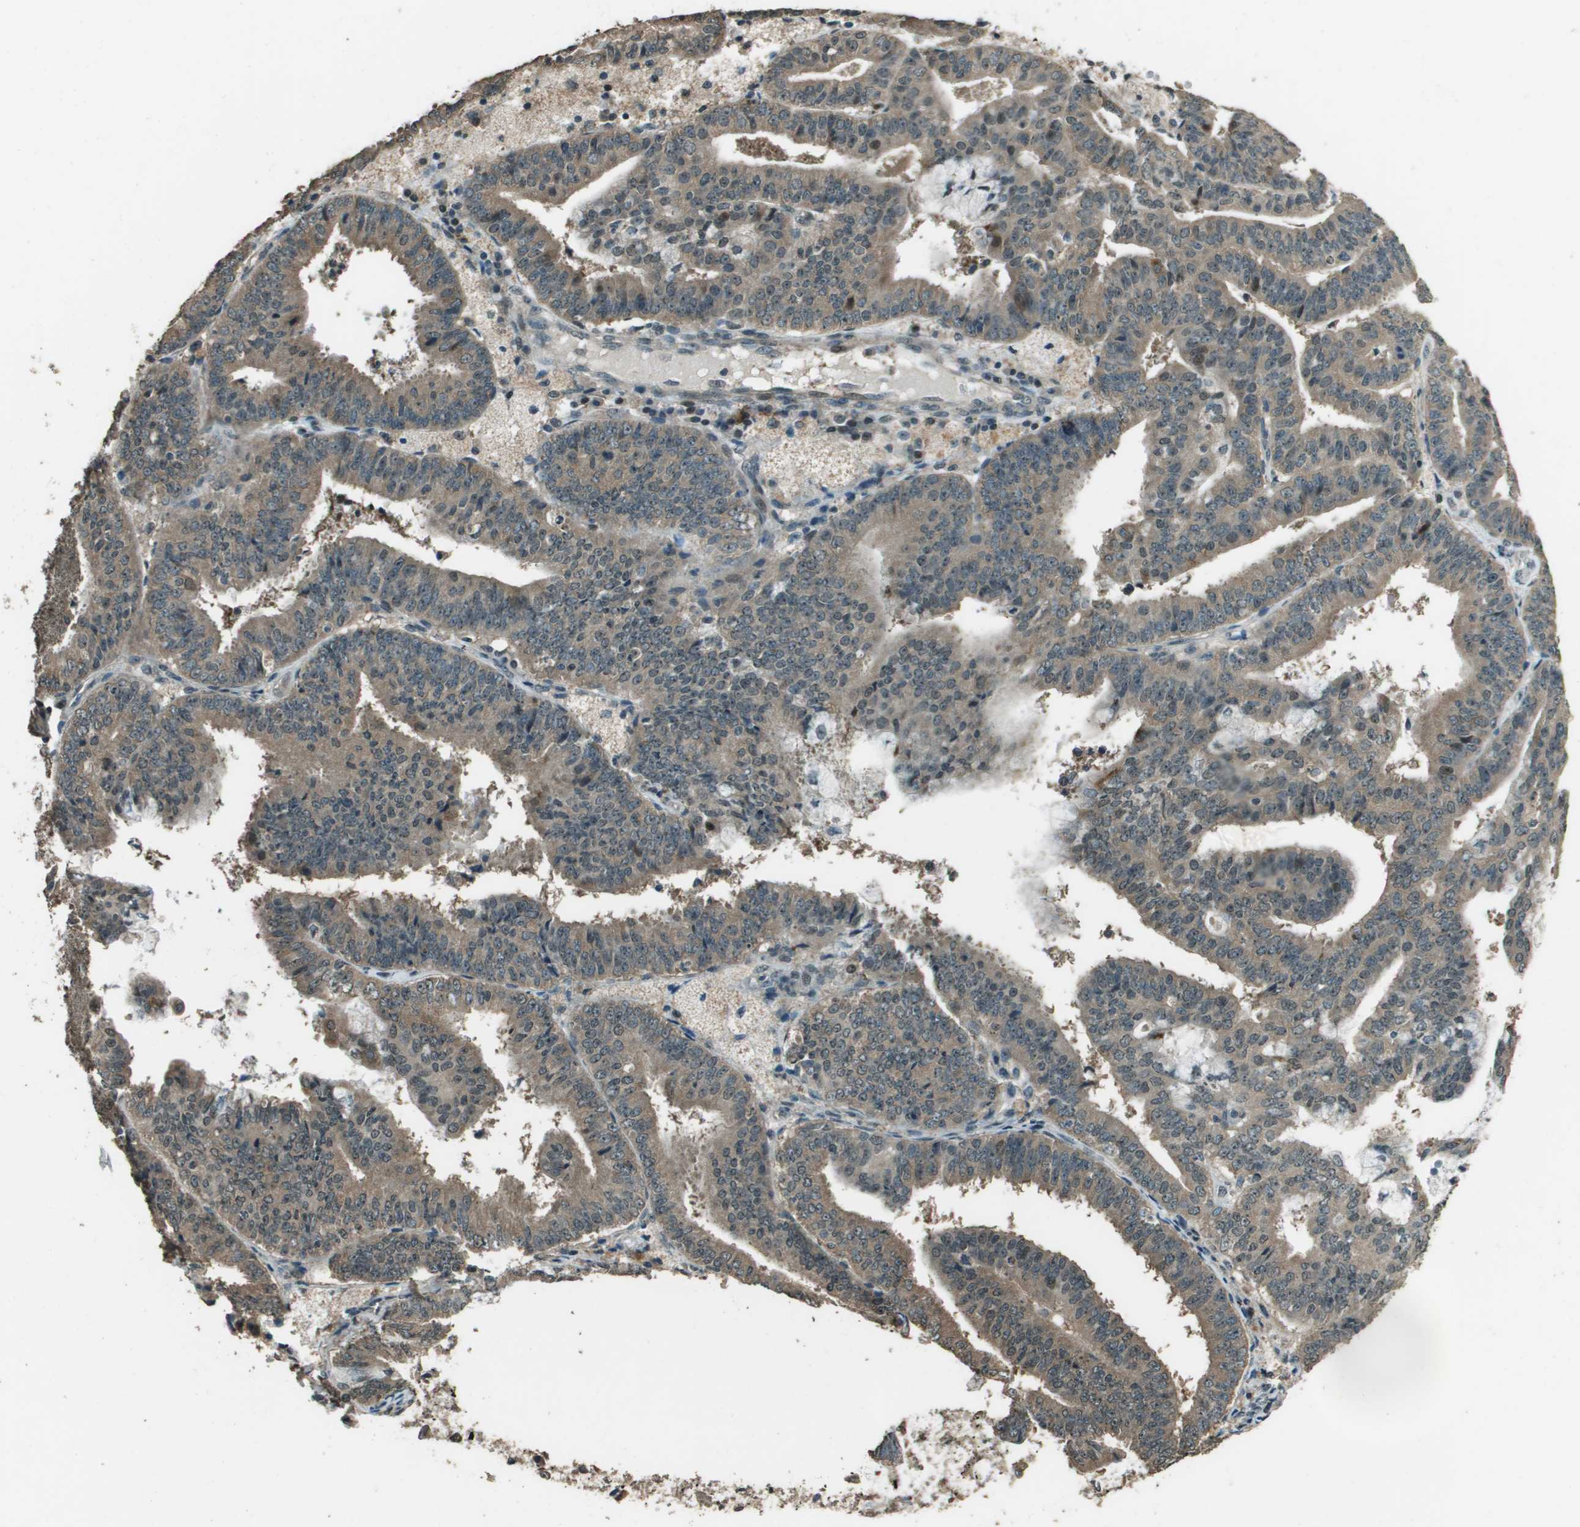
{"staining": {"intensity": "moderate", "quantity": ">75%", "location": "cytoplasmic/membranous"}, "tissue": "endometrial cancer", "cell_type": "Tumor cells", "image_type": "cancer", "snomed": [{"axis": "morphology", "description": "Adenocarcinoma, NOS"}, {"axis": "topography", "description": "Endometrium"}], "caption": "Adenocarcinoma (endometrial) was stained to show a protein in brown. There is medium levels of moderate cytoplasmic/membranous positivity in approximately >75% of tumor cells.", "gene": "SDC3", "patient": {"sex": "female", "age": 63}}